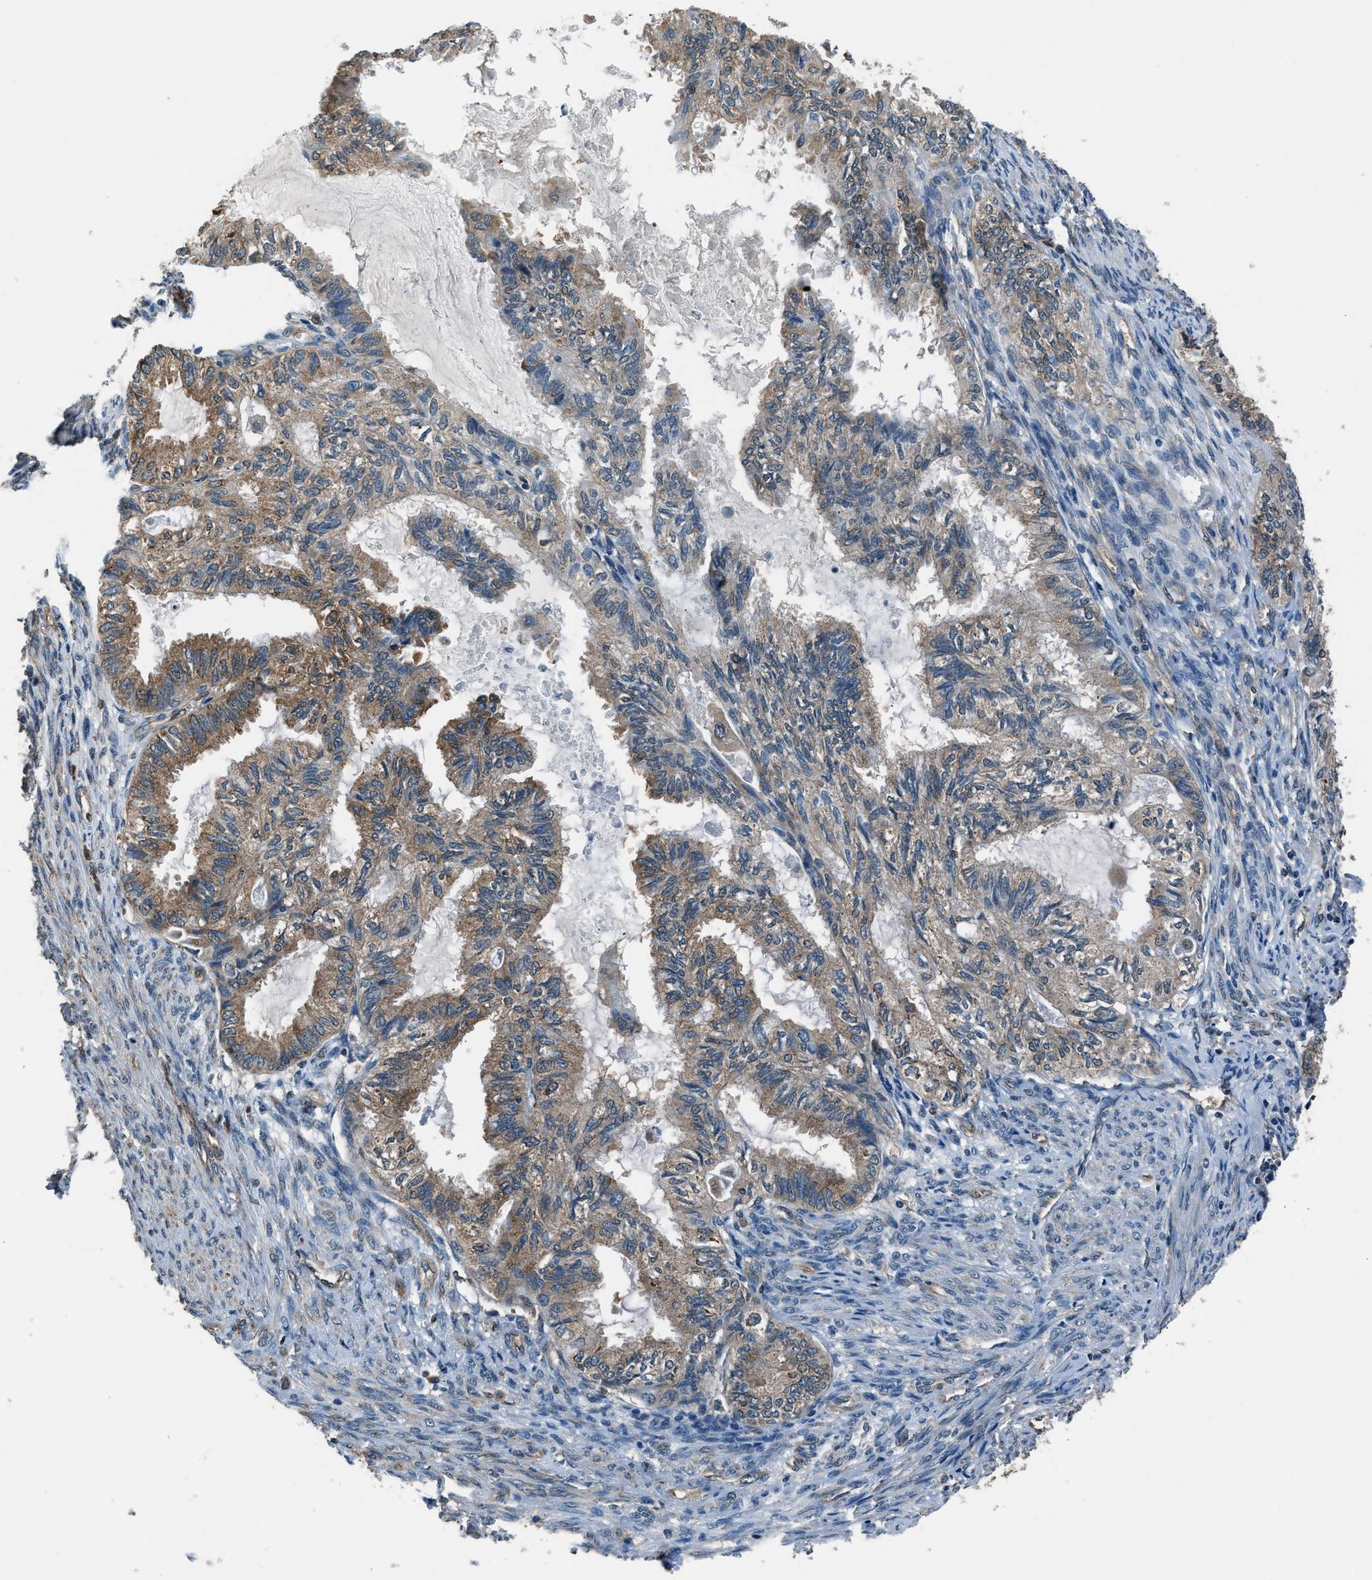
{"staining": {"intensity": "moderate", "quantity": ">75%", "location": "cytoplasmic/membranous"}, "tissue": "cervical cancer", "cell_type": "Tumor cells", "image_type": "cancer", "snomed": [{"axis": "morphology", "description": "Normal tissue, NOS"}, {"axis": "morphology", "description": "Adenocarcinoma, NOS"}, {"axis": "topography", "description": "Cervix"}, {"axis": "topography", "description": "Endometrium"}], "caption": "DAB immunohistochemical staining of human adenocarcinoma (cervical) shows moderate cytoplasmic/membranous protein staining in about >75% of tumor cells.", "gene": "ARFGAP2", "patient": {"sex": "female", "age": 86}}